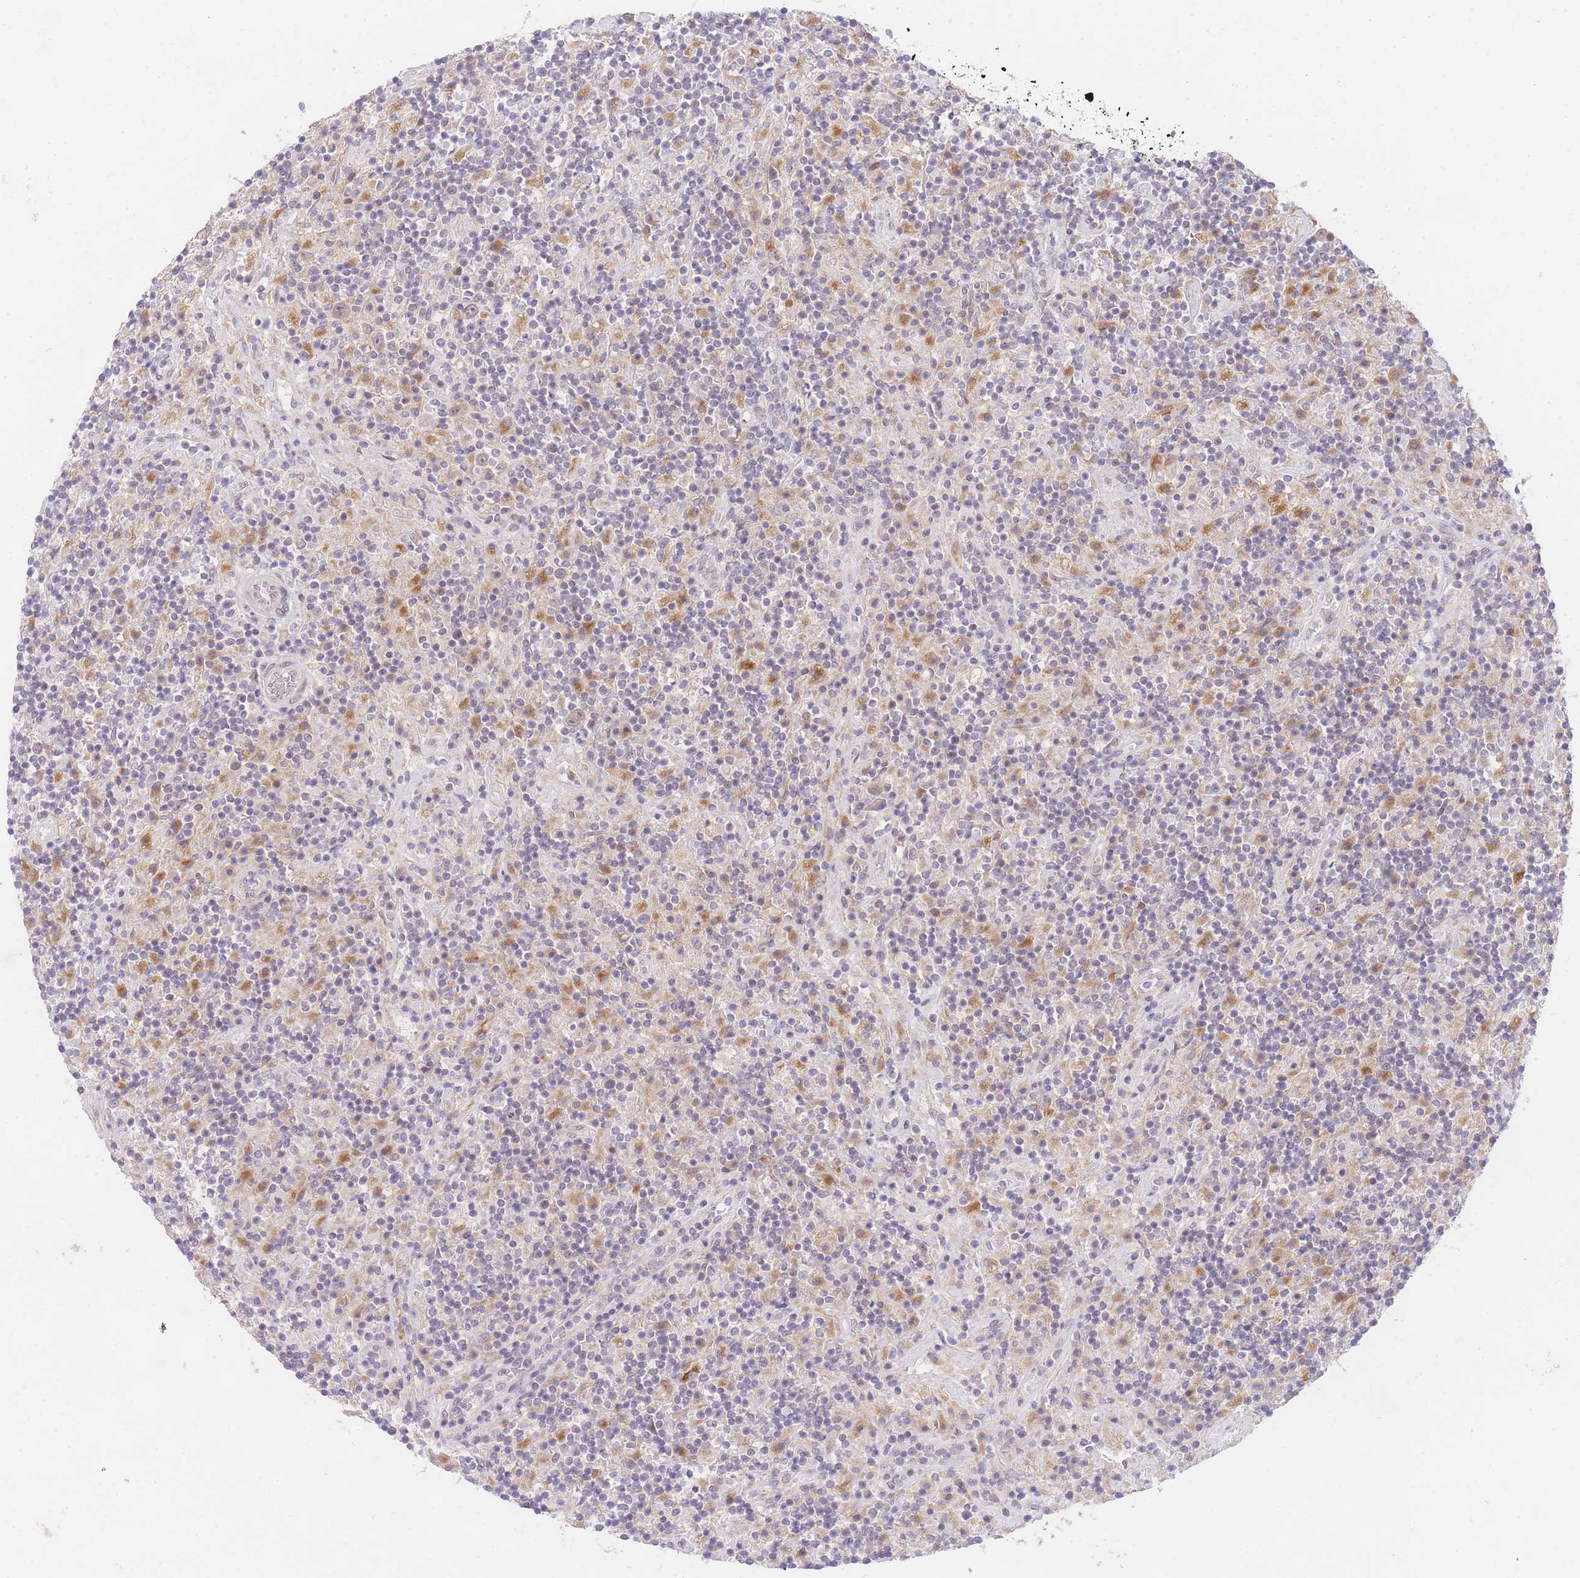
{"staining": {"intensity": "negative", "quantity": "none", "location": "none"}, "tissue": "lymphoma", "cell_type": "Tumor cells", "image_type": "cancer", "snomed": [{"axis": "morphology", "description": "Hodgkin's disease, NOS"}, {"axis": "topography", "description": "Lymph node"}], "caption": "Hodgkin's disease was stained to show a protein in brown. There is no significant expression in tumor cells. (DAB (3,3'-diaminobenzidine) immunohistochemistry with hematoxylin counter stain).", "gene": "SLC25A33", "patient": {"sex": "male", "age": 70}}